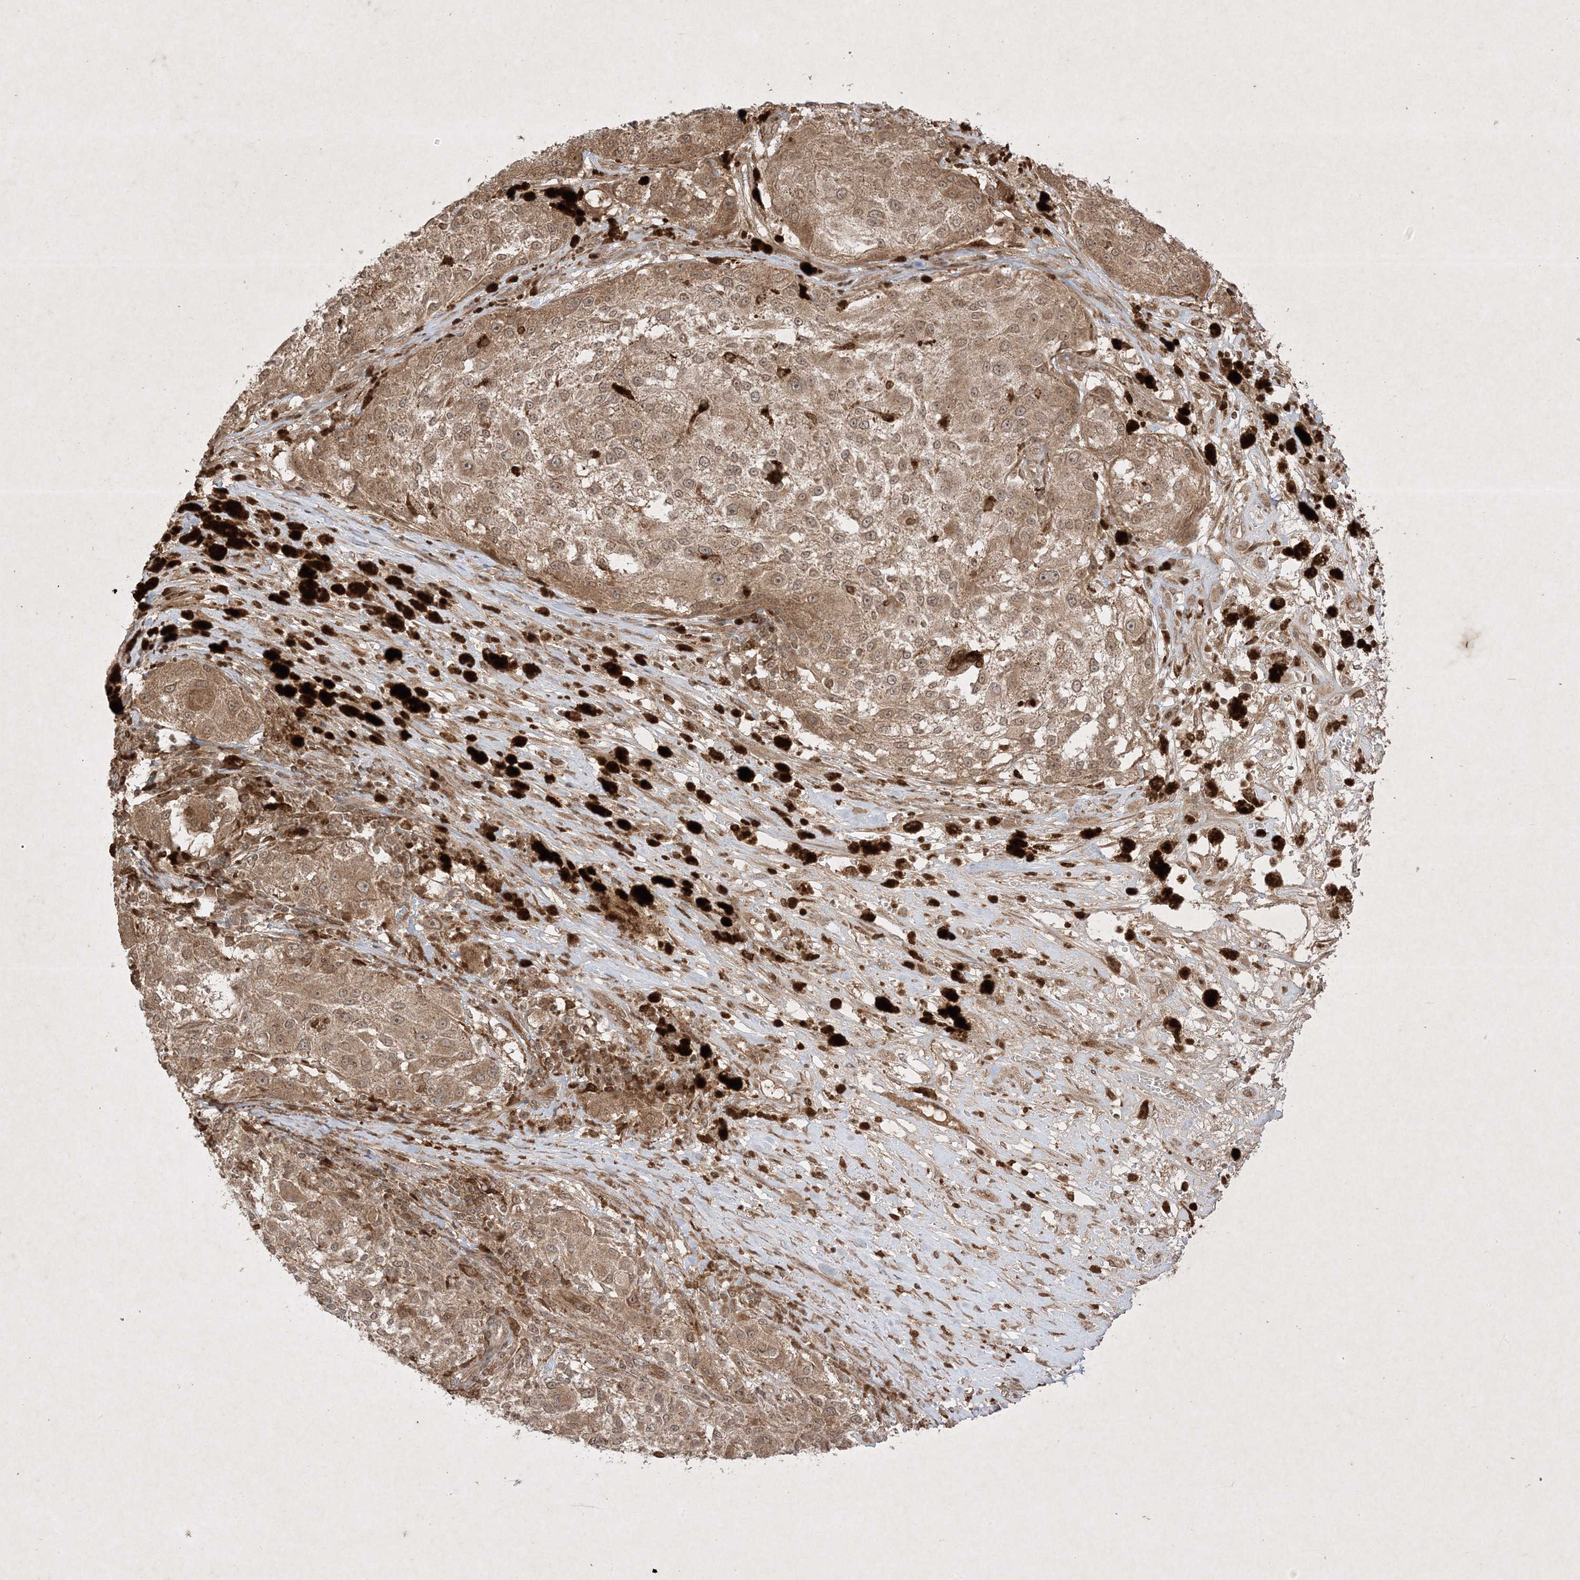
{"staining": {"intensity": "weak", "quantity": ">75%", "location": "cytoplasmic/membranous,nuclear"}, "tissue": "melanoma", "cell_type": "Tumor cells", "image_type": "cancer", "snomed": [{"axis": "morphology", "description": "Necrosis, NOS"}, {"axis": "morphology", "description": "Malignant melanoma, NOS"}, {"axis": "topography", "description": "Skin"}], "caption": "DAB (3,3'-diaminobenzidine) immunohistochemical staining of melanoma demonstrates weak cytoplasmic/membranous and nuclear protein positivity in about >75% of tumor cells. Using DAB (3,3'-diaminobenzidine) (brown) and hematoxylin (blue) stains, captured at high magnification using brightfield microscopy.", "gene": "PTK6", "patient": {"sex": "female", "age": 87}}